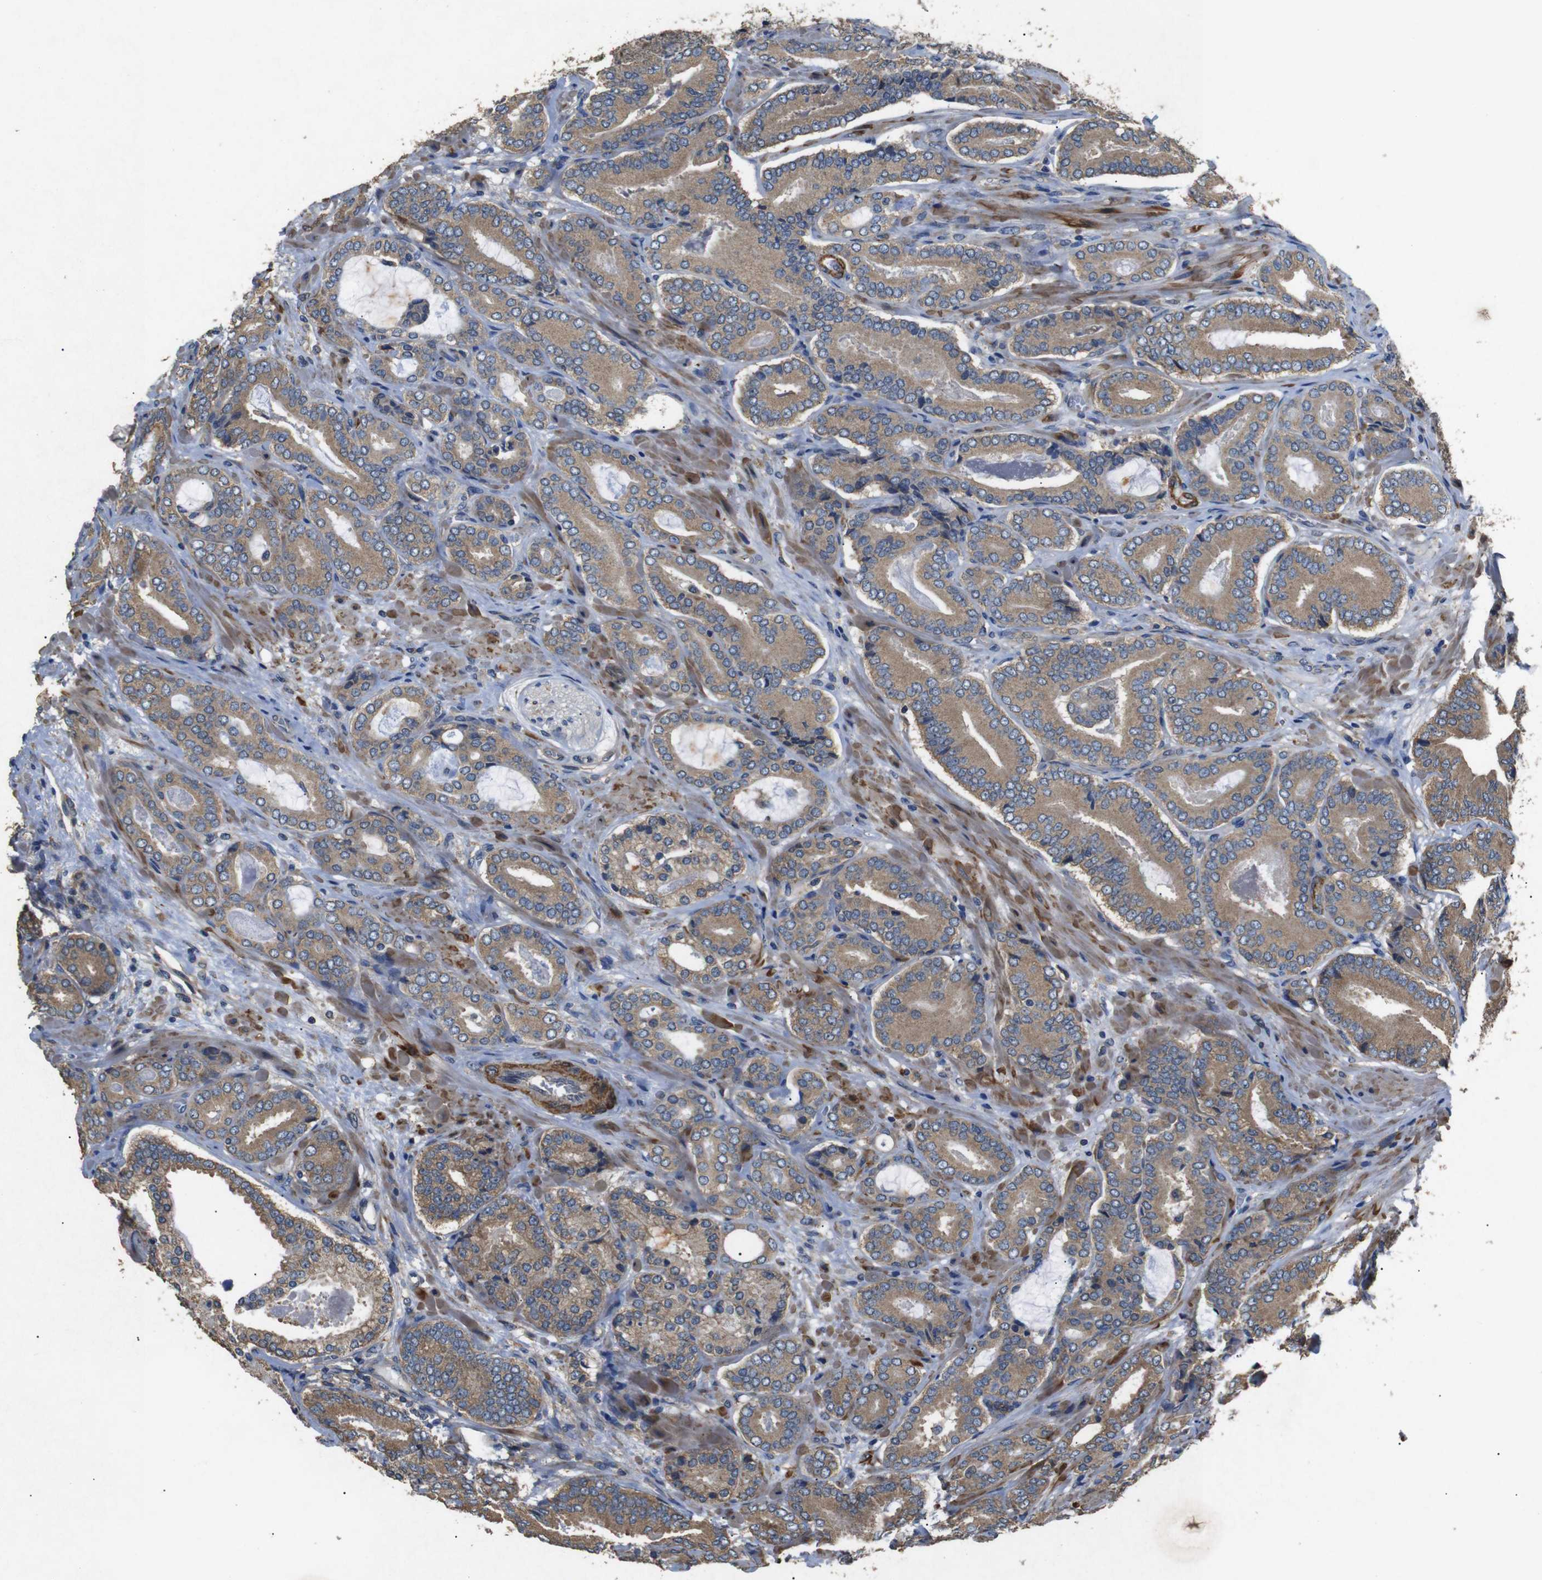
{"staining": {"intensity": "moderate", "quantity": ">75%", "location": "cytoplasmic/membranous"}, "tissue": "prostate cancer", "cell_type": "Tumor cells", "image_type": "cancer", "snomed": [{"axis": "morphology", "description": "Adenocarcinoma, High grade"}, {"axis": "topography", "description": "Prostate"}], "caption": "Prostate cancer stained with DAB immunohistochemistry (IHC) exhibits medium levels of moderate cytoplasmic/membranous staining in approximately >75% of tumor cells.", "gene": "BNIP3", "patient": {"sex": "male", "age": 61}}